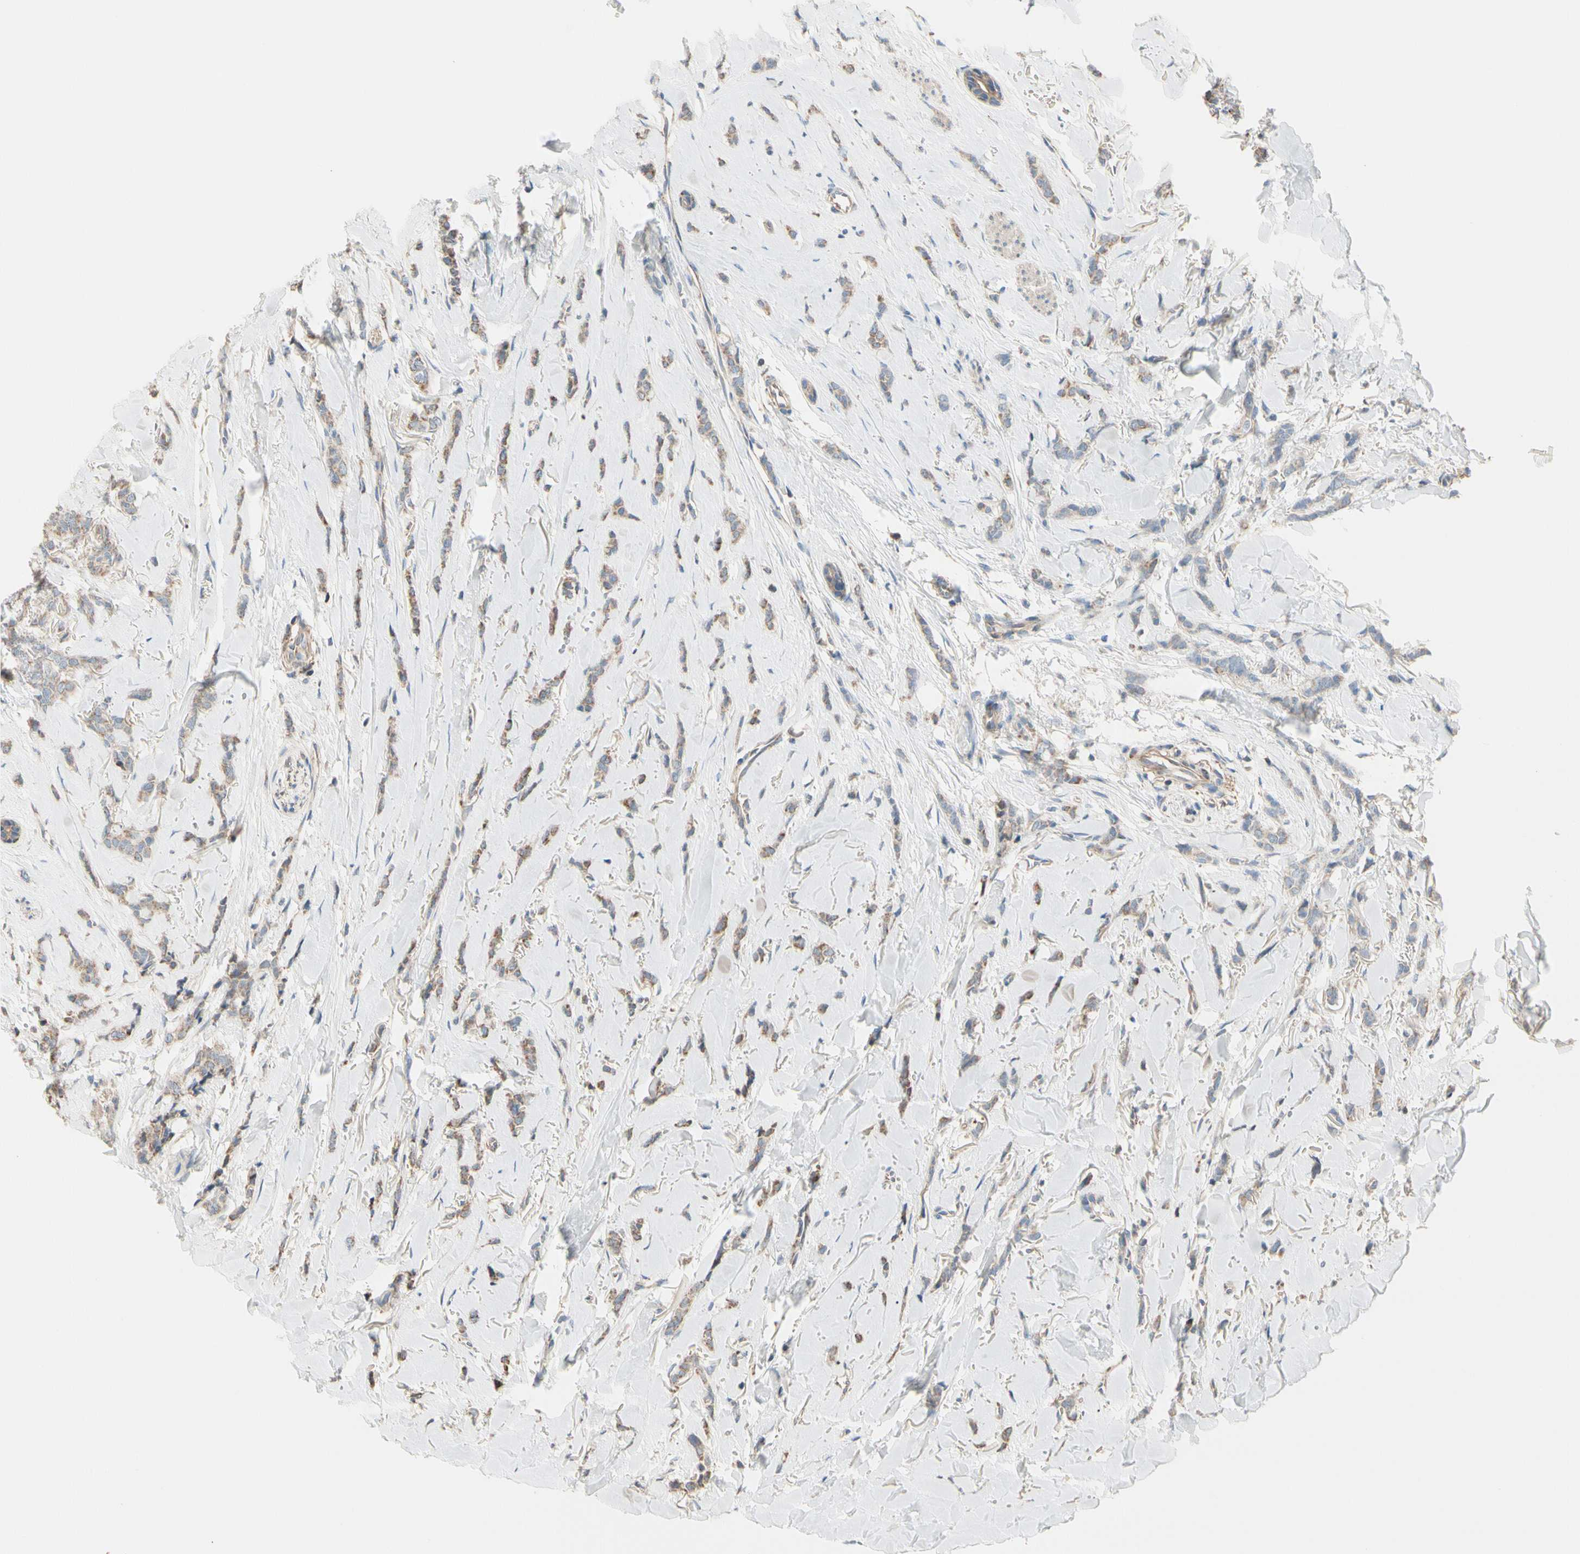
{"staining": {"intensity": "moderate", "quantity": ">75%", "location": "cytoplasmic/membranous"}, "tissue": "breast cancer", "cell_type": "Tumor cells", "image_type": "cancer", "snomed": [{"axis": "morphology", "description": "Lobular carcinoma"}, {"axis": "topography", "description": "Skin"}, {"axis": "topography", "description": "Breast"}], "caption": "The photomicrograph displays a brown stain indicating the presence of a protein in the cytoplasmic/membranous of tumor cells in breast lobular carcinoma.", "gene": "EPHA3", "patient": {"sex": "female", "age": 46}}